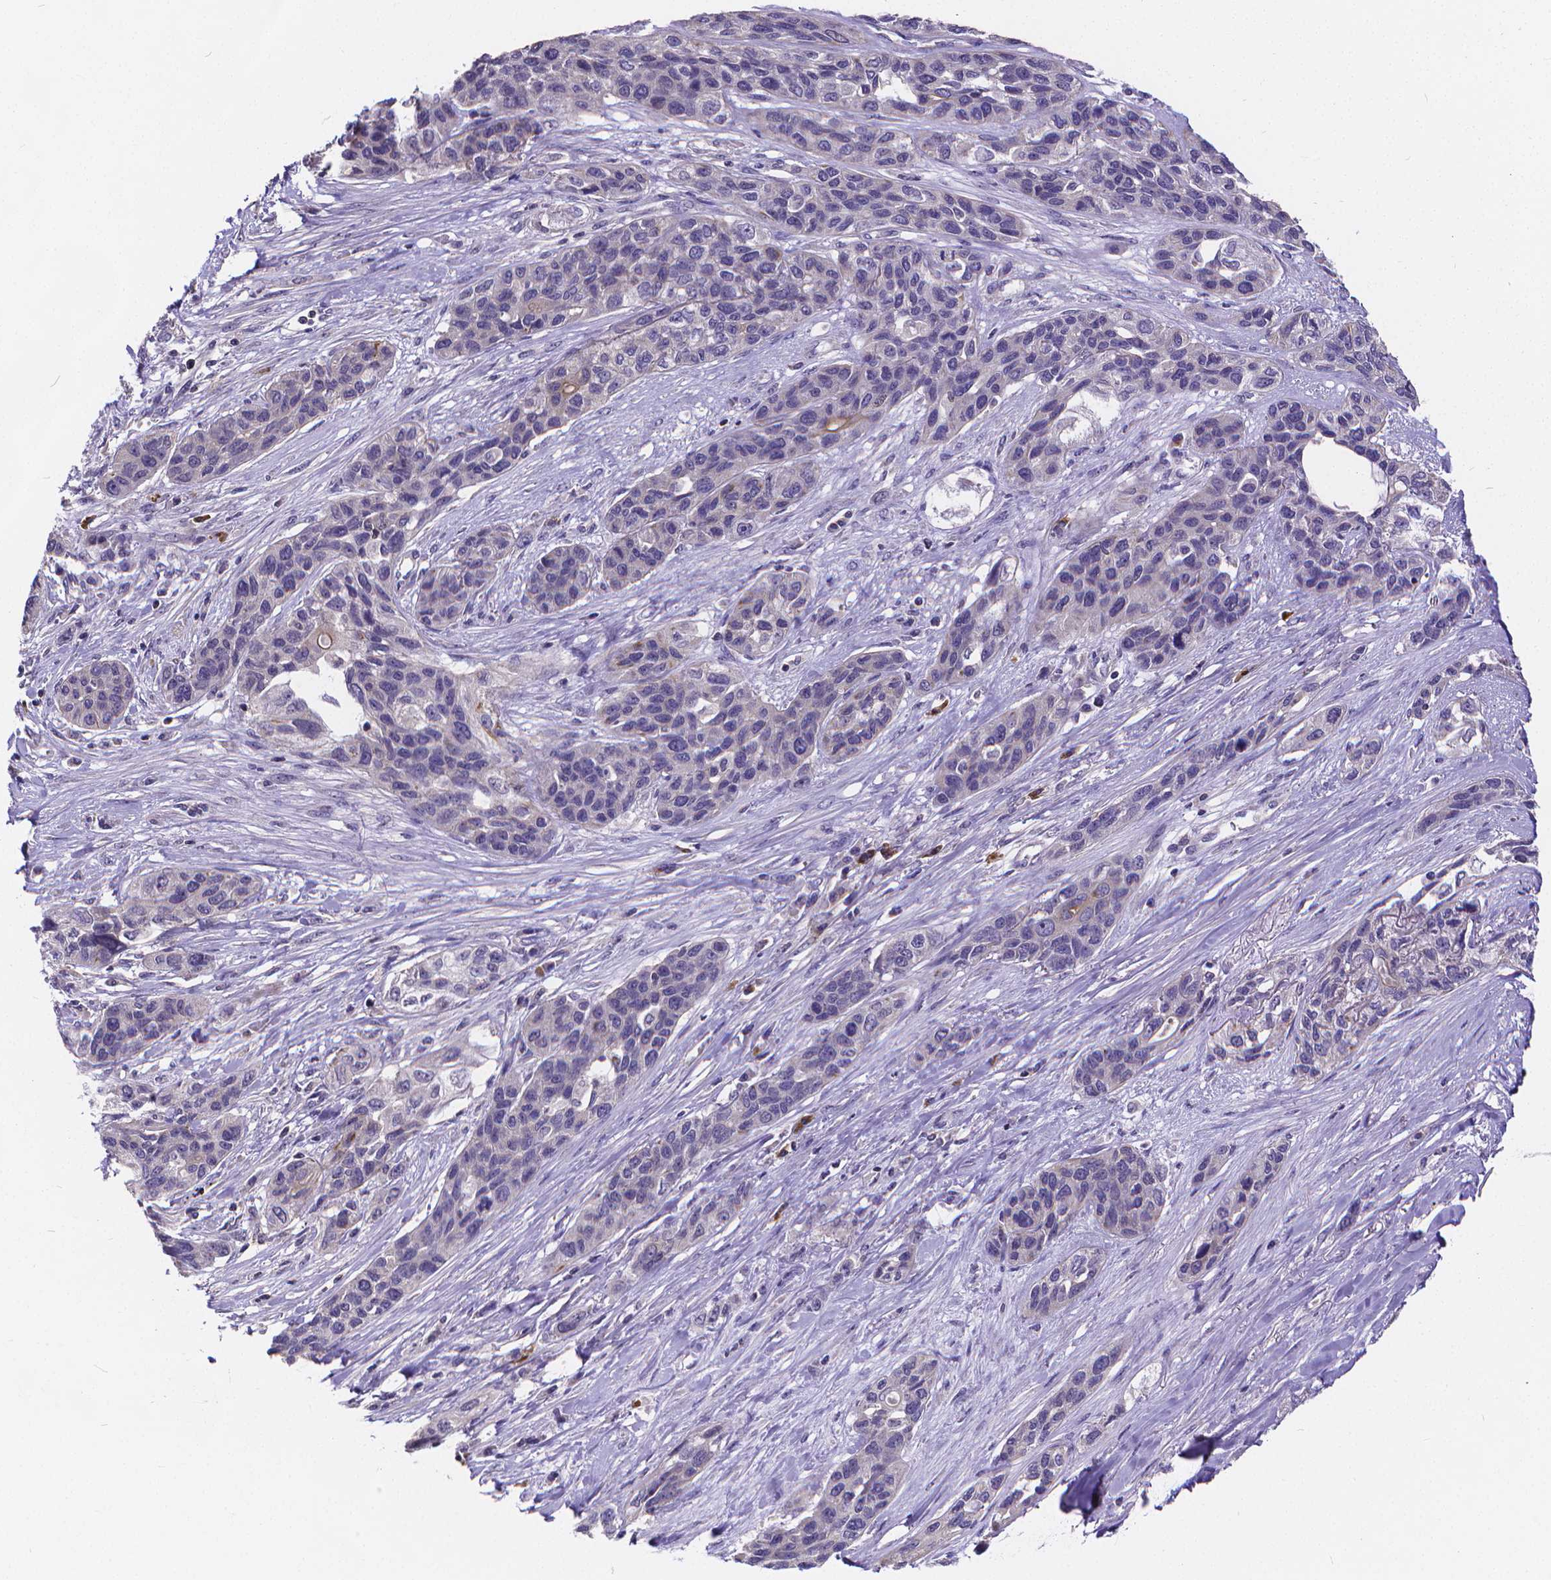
{"staining": {"intensity": "negative", "quantity": "none", "location": "none"}, "tissue": "lung cancer", "cell_type": "Tumor cells", "image_type": "cancer", "snomed": [{"axis": "morphology", "description": "Squamous cell carcinoma, NOS"}, {"axis": "topography", "description": "Lung"}], "caption": "An immunohistochemistry photomicrograph of lung cancer (squamous cell carcinoma) is shown. There is no staining in tumor cells of lung cancer (squamous cell carcinoma). The staining is performed using DAB brown chromogen with nuclei counter-stained in using hematoxylin.", "gene": "GLRB", "patient": {"sex": "female", "age": 70}}